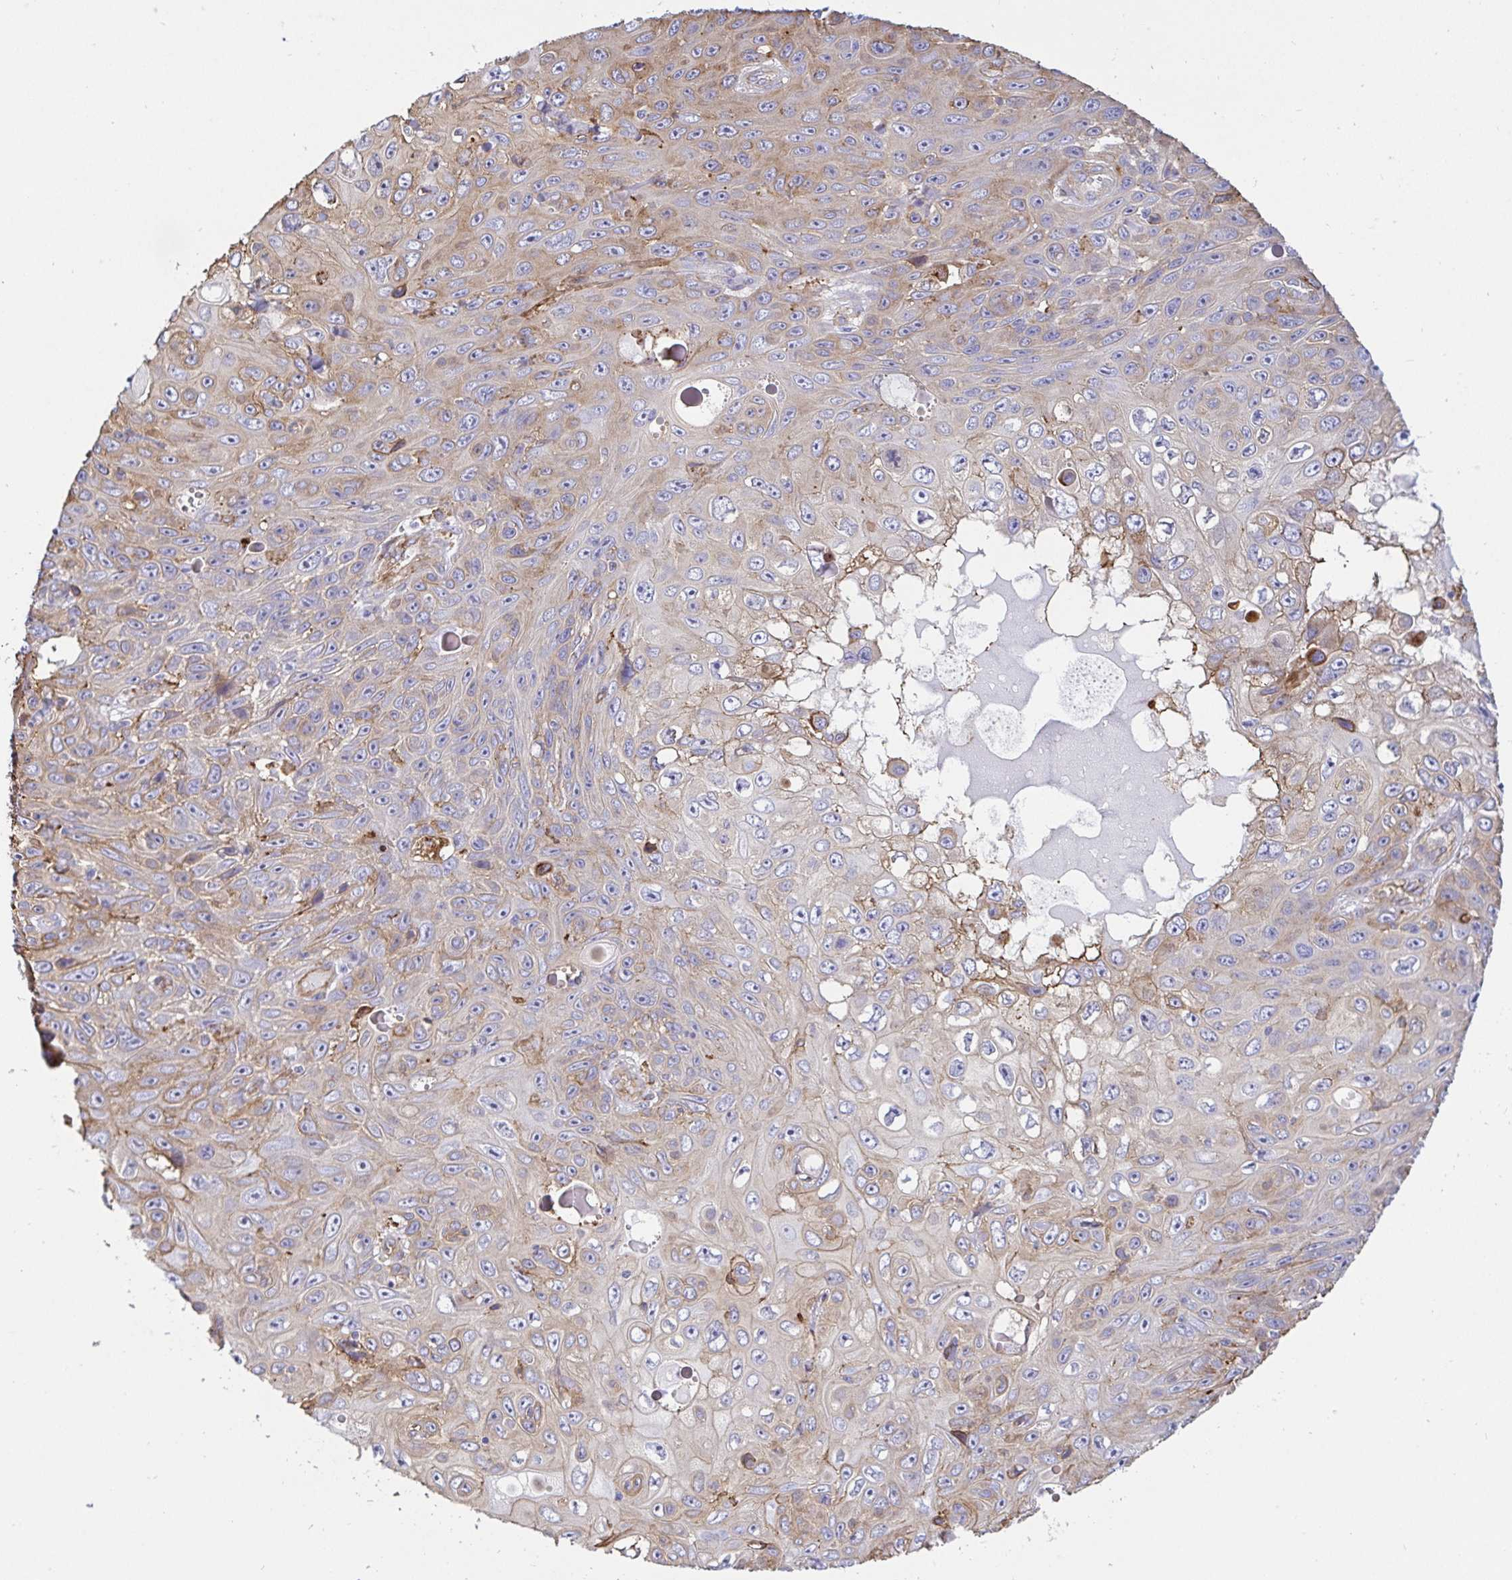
{"staining": {"intensity": "weak", "quantity": "25%-75%", "location": "cytoplasmic/membranous"}, "tissue": "skin cancer", "cell_type": "Tumor cells", "image_type": "cancer", "snomed": [{"axis": "morphology", "description": "Squamous cell carcinoma, NOS"}, {"axis": "topography", "description": "Skin"}], "caption": "Immunohistochemical staining of skin cancer (squamous cell carcinoma) exhibits weak cytoplasmic/membranous protein positivity in approximately 25%-75% of tumor cells.", "gene": "ANXA2", "patient": {"sex": "male", "age": 82}}